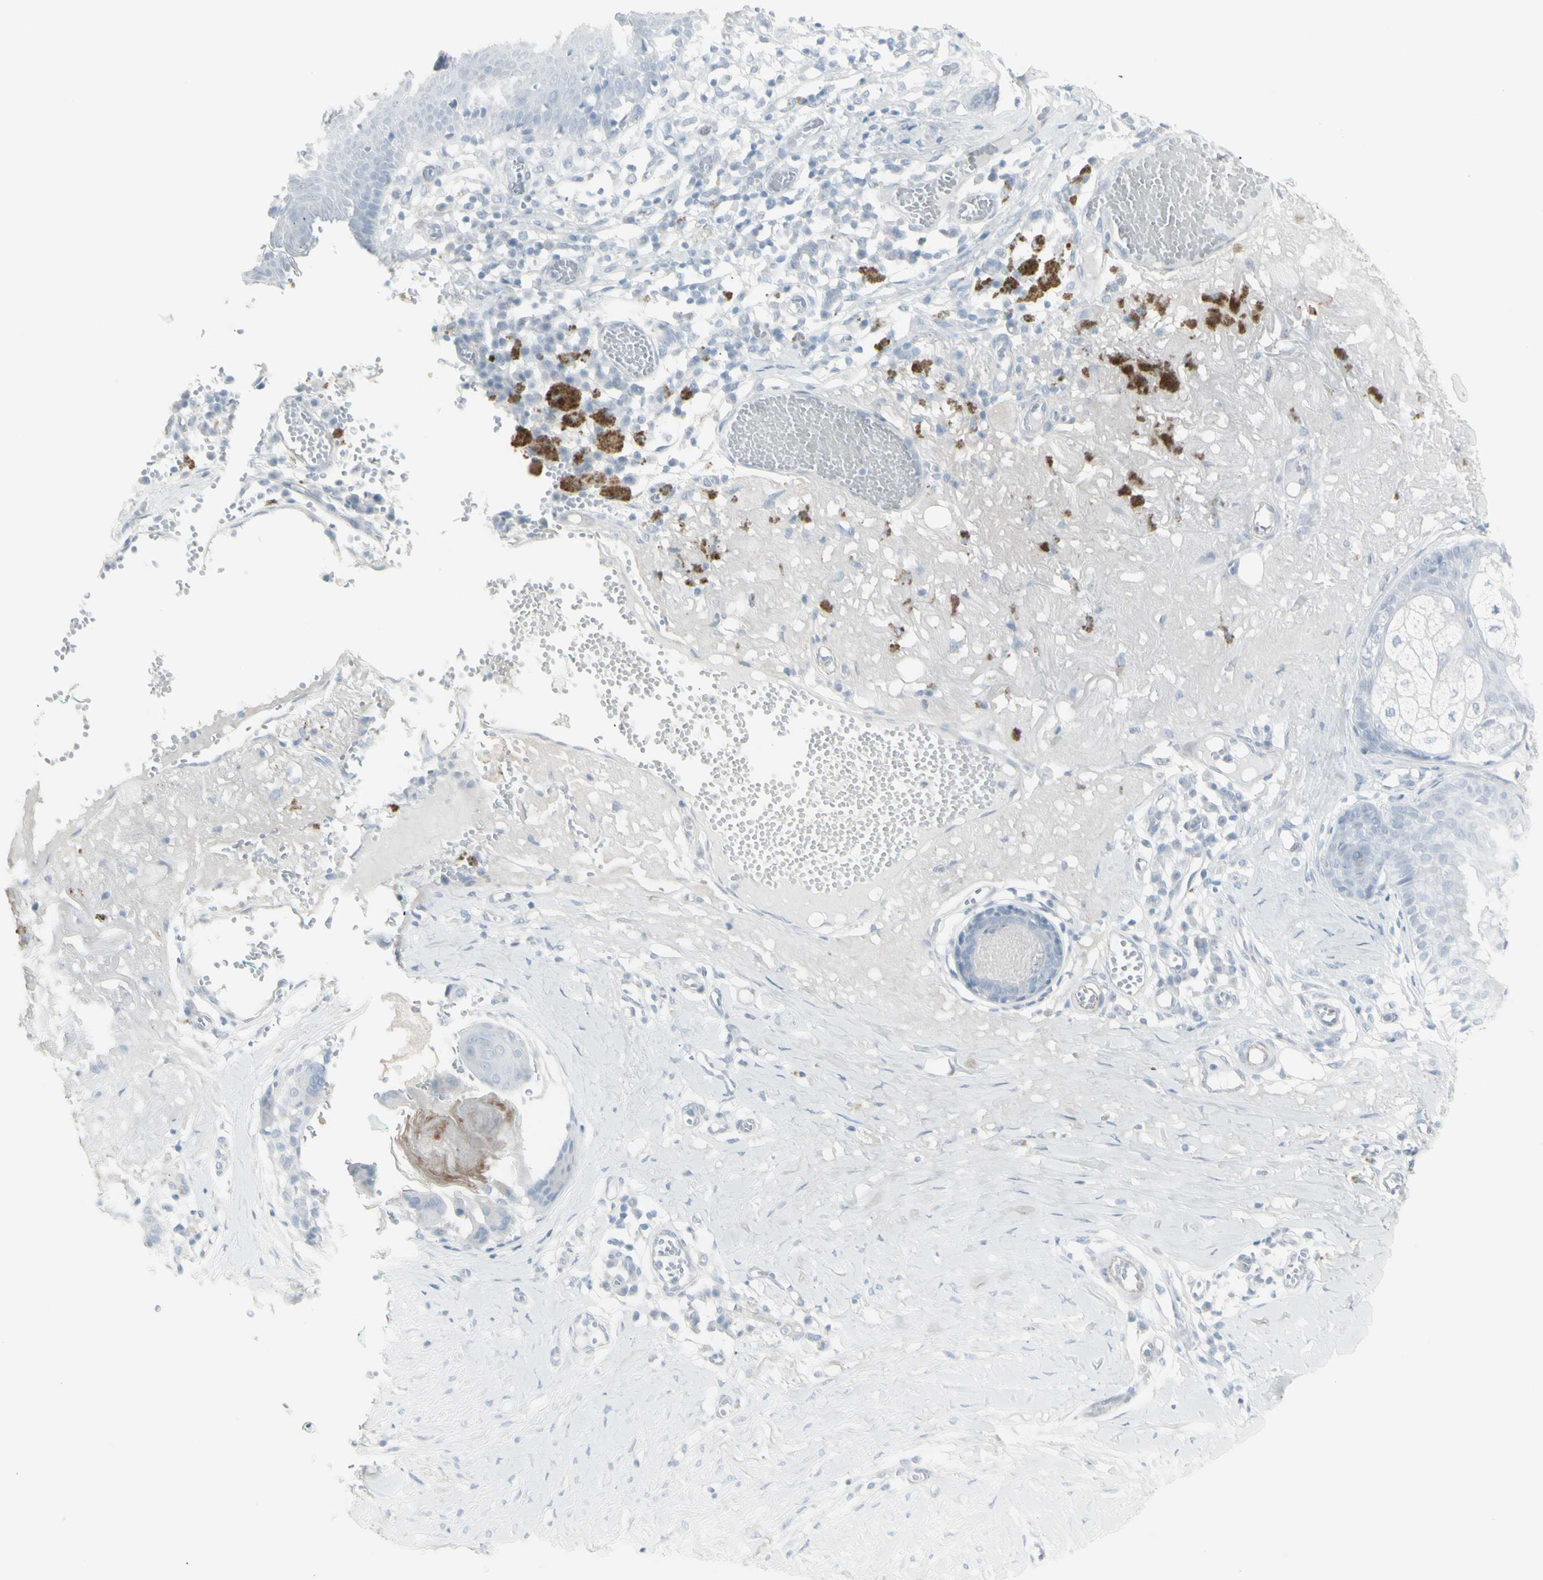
{"staining": {"intensity": "negative", "quantity": "none", "location": "none"}, "tissue": "melanoma", "cell_type": "Tumor cells", "image_type": "cancer", "snomed": [{"axis": "morphology", "description": "Malignant melanoma in situ"}, {"axis": "morphology", "description": "Malignant melanoma, NOS"}, {"axis": "topography", "description": "Skin"}], "caption": "Immunohistochemistry of malignant melanoma reveals no positivity in tumor cells. The staining was performed using DAB (3,3'-diaminobenzidine) to visualize the protein expression in brown, while the nuclei were stained in blue with hematoxylin (Magnification: 20x).", "gene": "YBX2", "patient": {"sex": "female", "age": 88}}